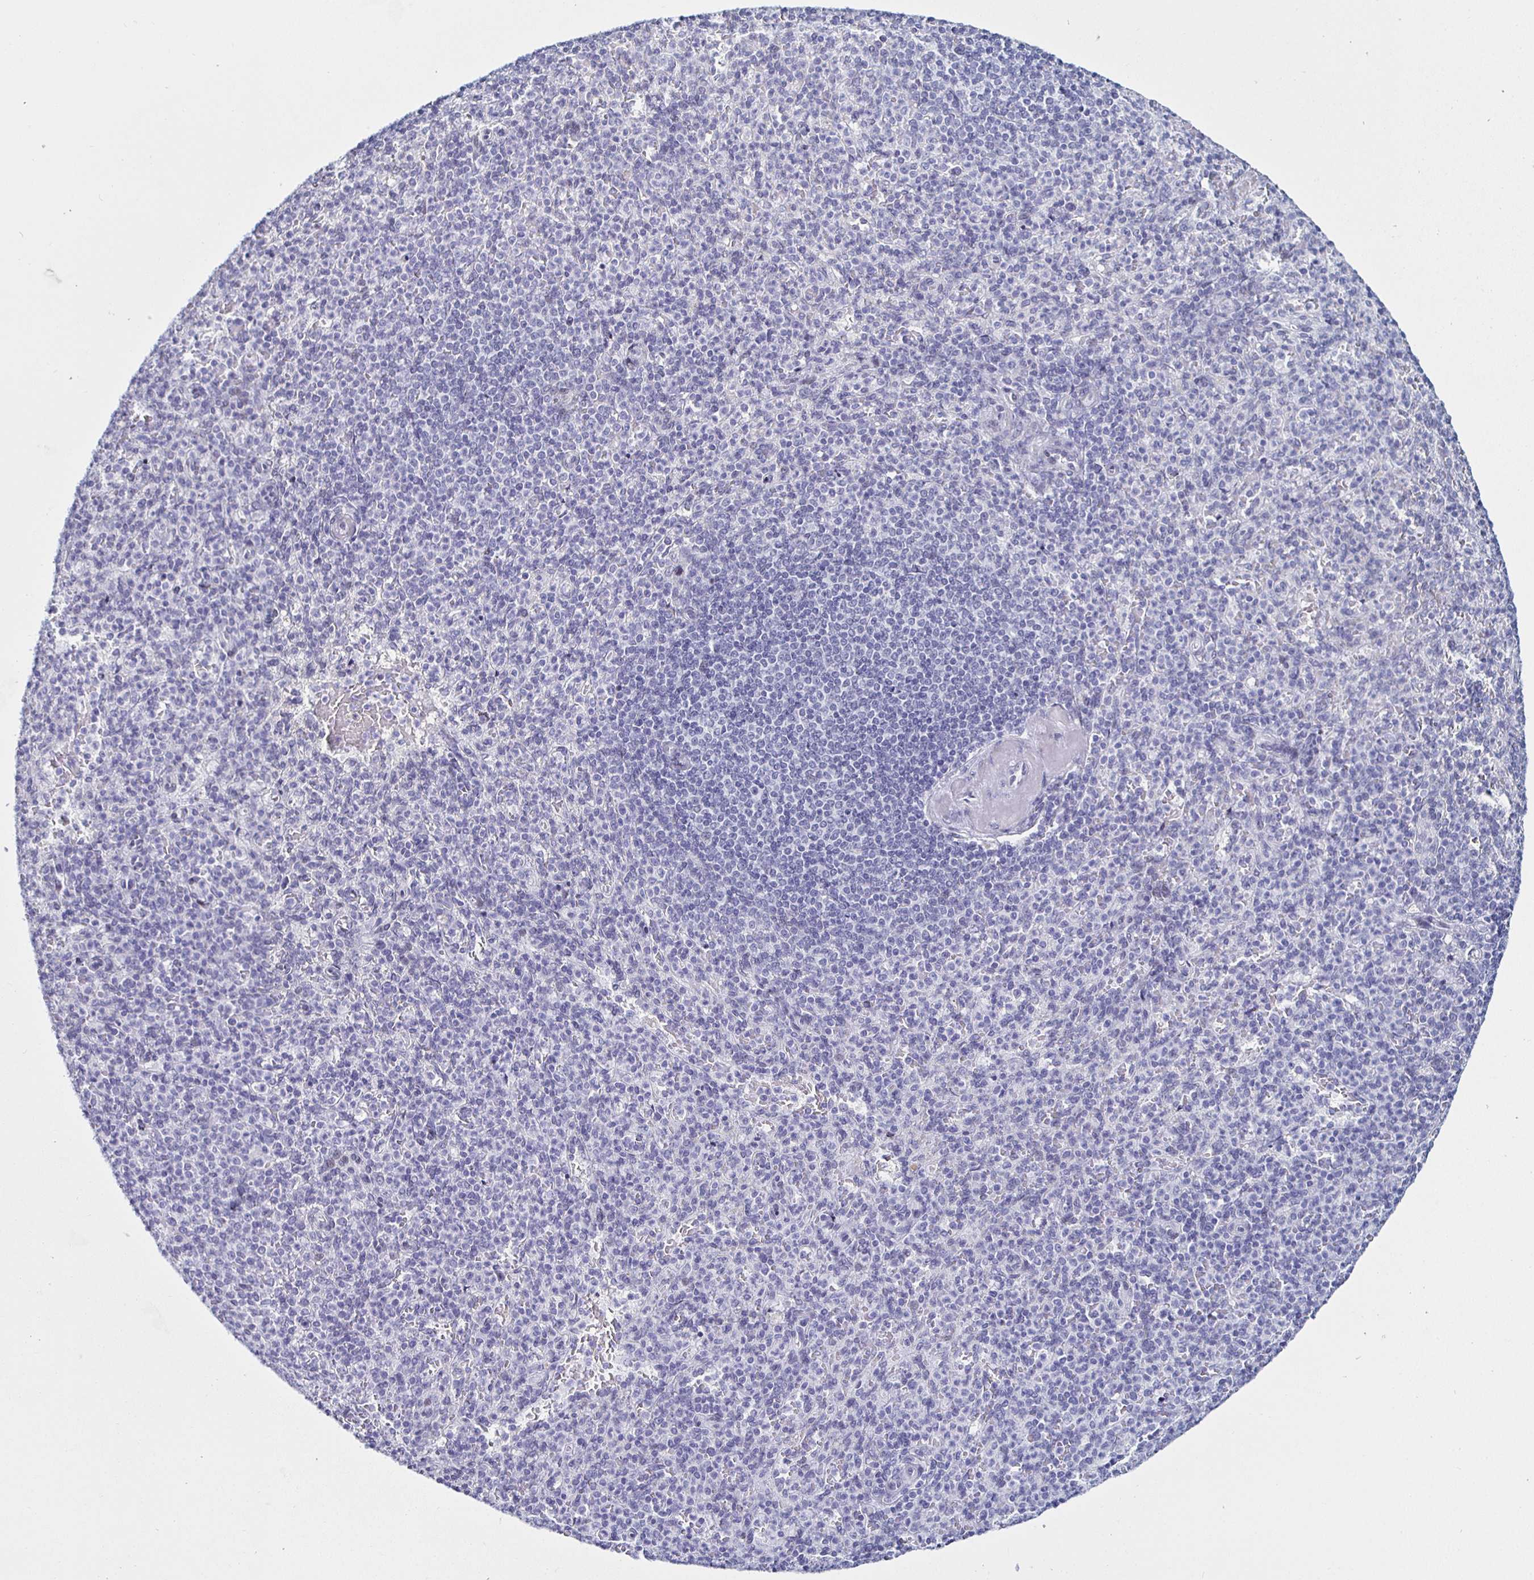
{"staining": {"intensity": "negative", "quantity": "none", "location": "none"}, "tissue": "spleen", "cell_type": "Cells in red pulp", "image_type": "normal", "snomed": [{"axis": "morphology", "description": "Normal tissue, NOS"}, {"axis": "topography", "description": "Spleen"}], "caption": "Immunohistochemistry (IHC) micrograph of unremarkable spleen stained for a protein (brown), which exhibits no positivity in cells in red pulp. (DAB (3,3'-diaminobenzidine) immunohistochemistry, high magnification).", "gene": "KRT4", "patient": {"sex": "female", "age": 74}}